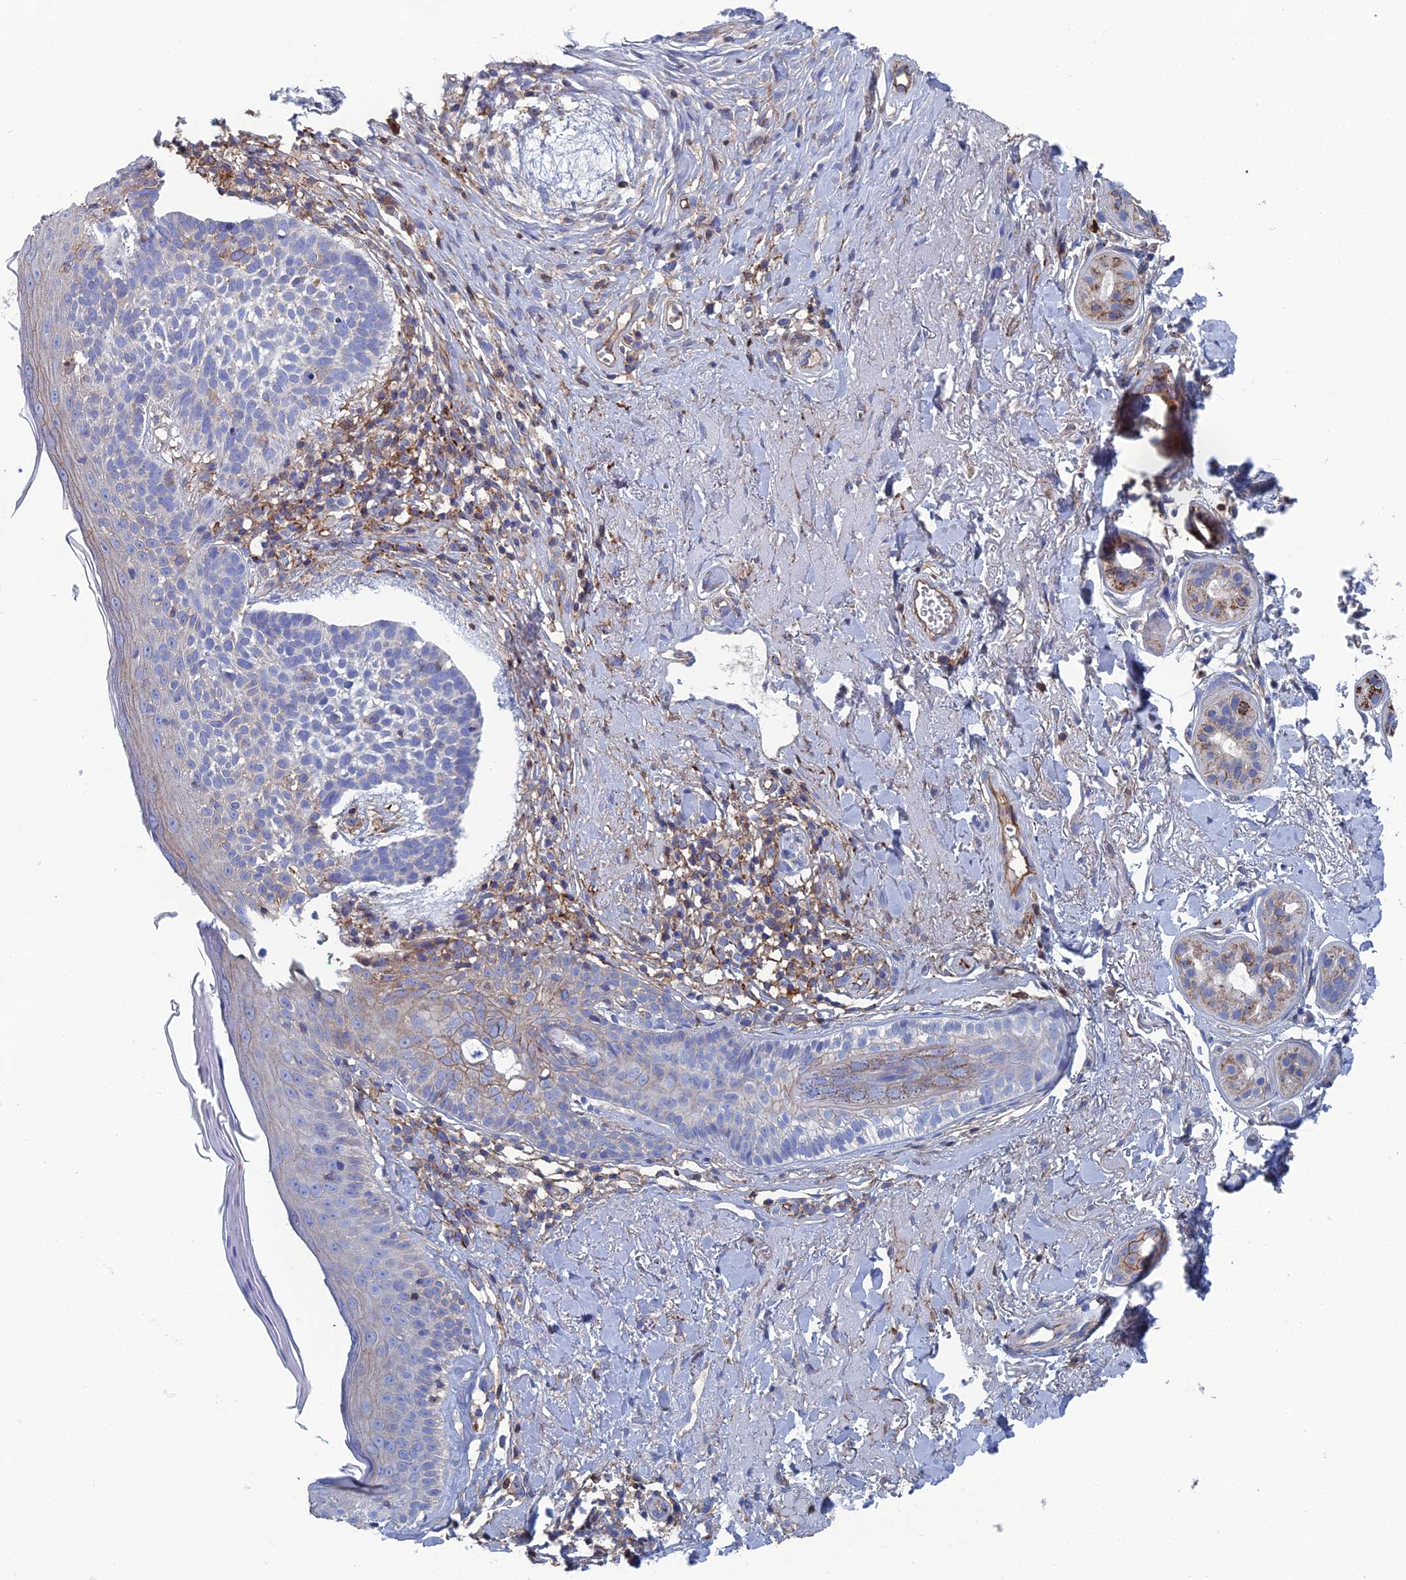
{"staining": {"intensity": "negative", "quantity": "none", "location": "none"}, "tissue": "skin cancer", "cell_type": "Tumor cells", "image_type": "cancer", "snomed": [{"axis": "morphology", "description": "Basal cell carcinoma"}, {"axis": "topography", "description": "Skin"}], "caption": "Immunohistochemical staining of basal cell carcinoma (skin) shows no significant staining in tumor cells. (DAB immunohistochemistry (IHC), high magnification).", "gene": "SNX11", "patient": {"sex": "male", "age": 71}}